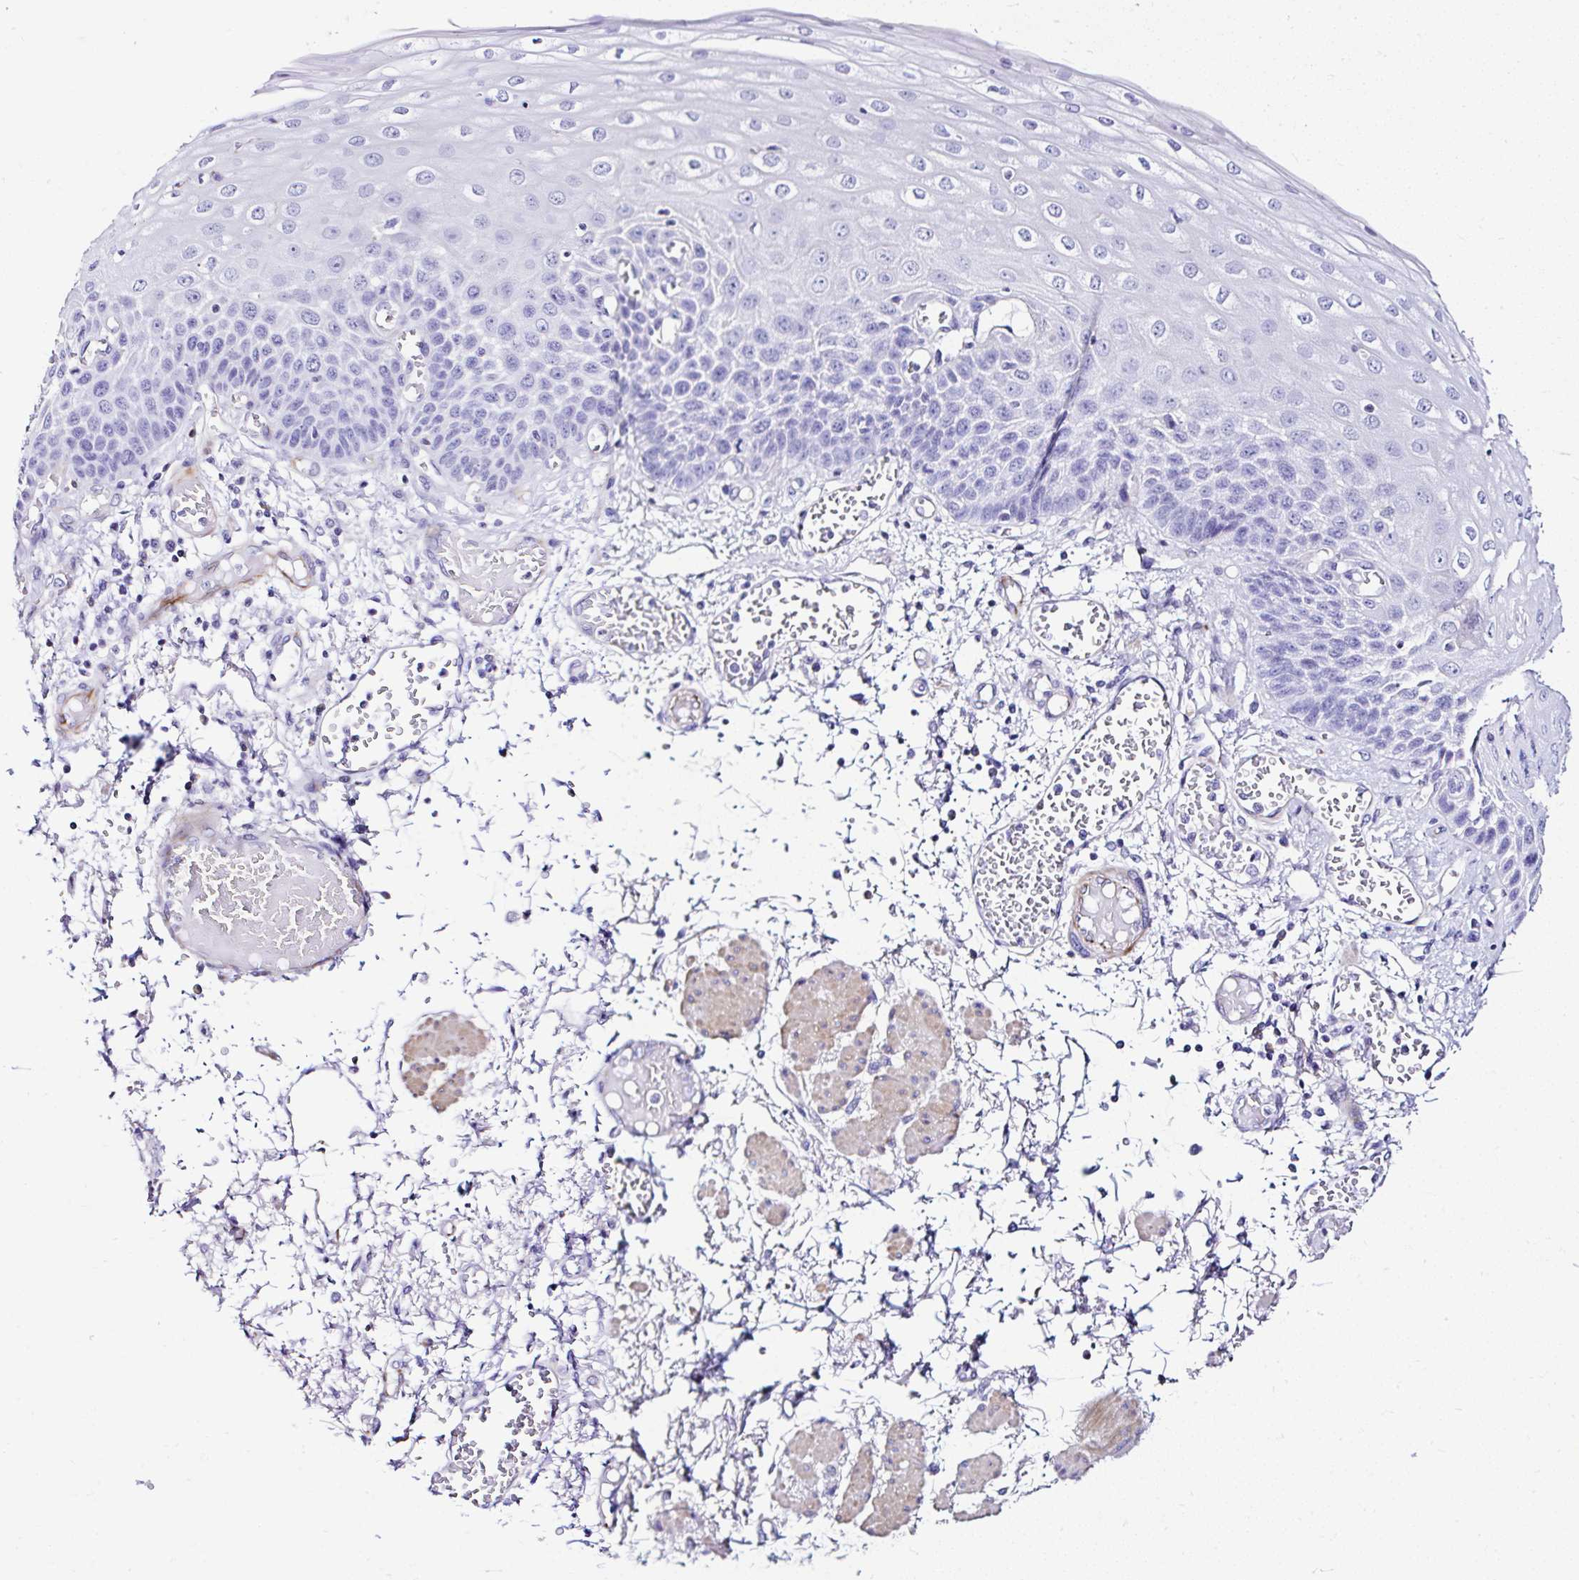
{"staining": {"intensity": "negative", "quantity": "none", "location": "none"}, "tissue": "esophagus", "cell_type": "Squamous epithelial cells", "image_type": "normal", "snomed": [{"axis": "morphology", "description": "Normal tissue, NOS"}, {"axis": "morphology", "description": "Adenocarcinoma, NOS"}, {"axis": "topography", "description": "Esophagus"}], "caption": "The photomicrograph exhibits no significant staining in squamous epithelial cells of esophagus. (DAB (3,3'-diaminobenzidine) IHC, high magnification).", "gene": "DEPDC5", "patient": {"sex": "male", "age": 81}}